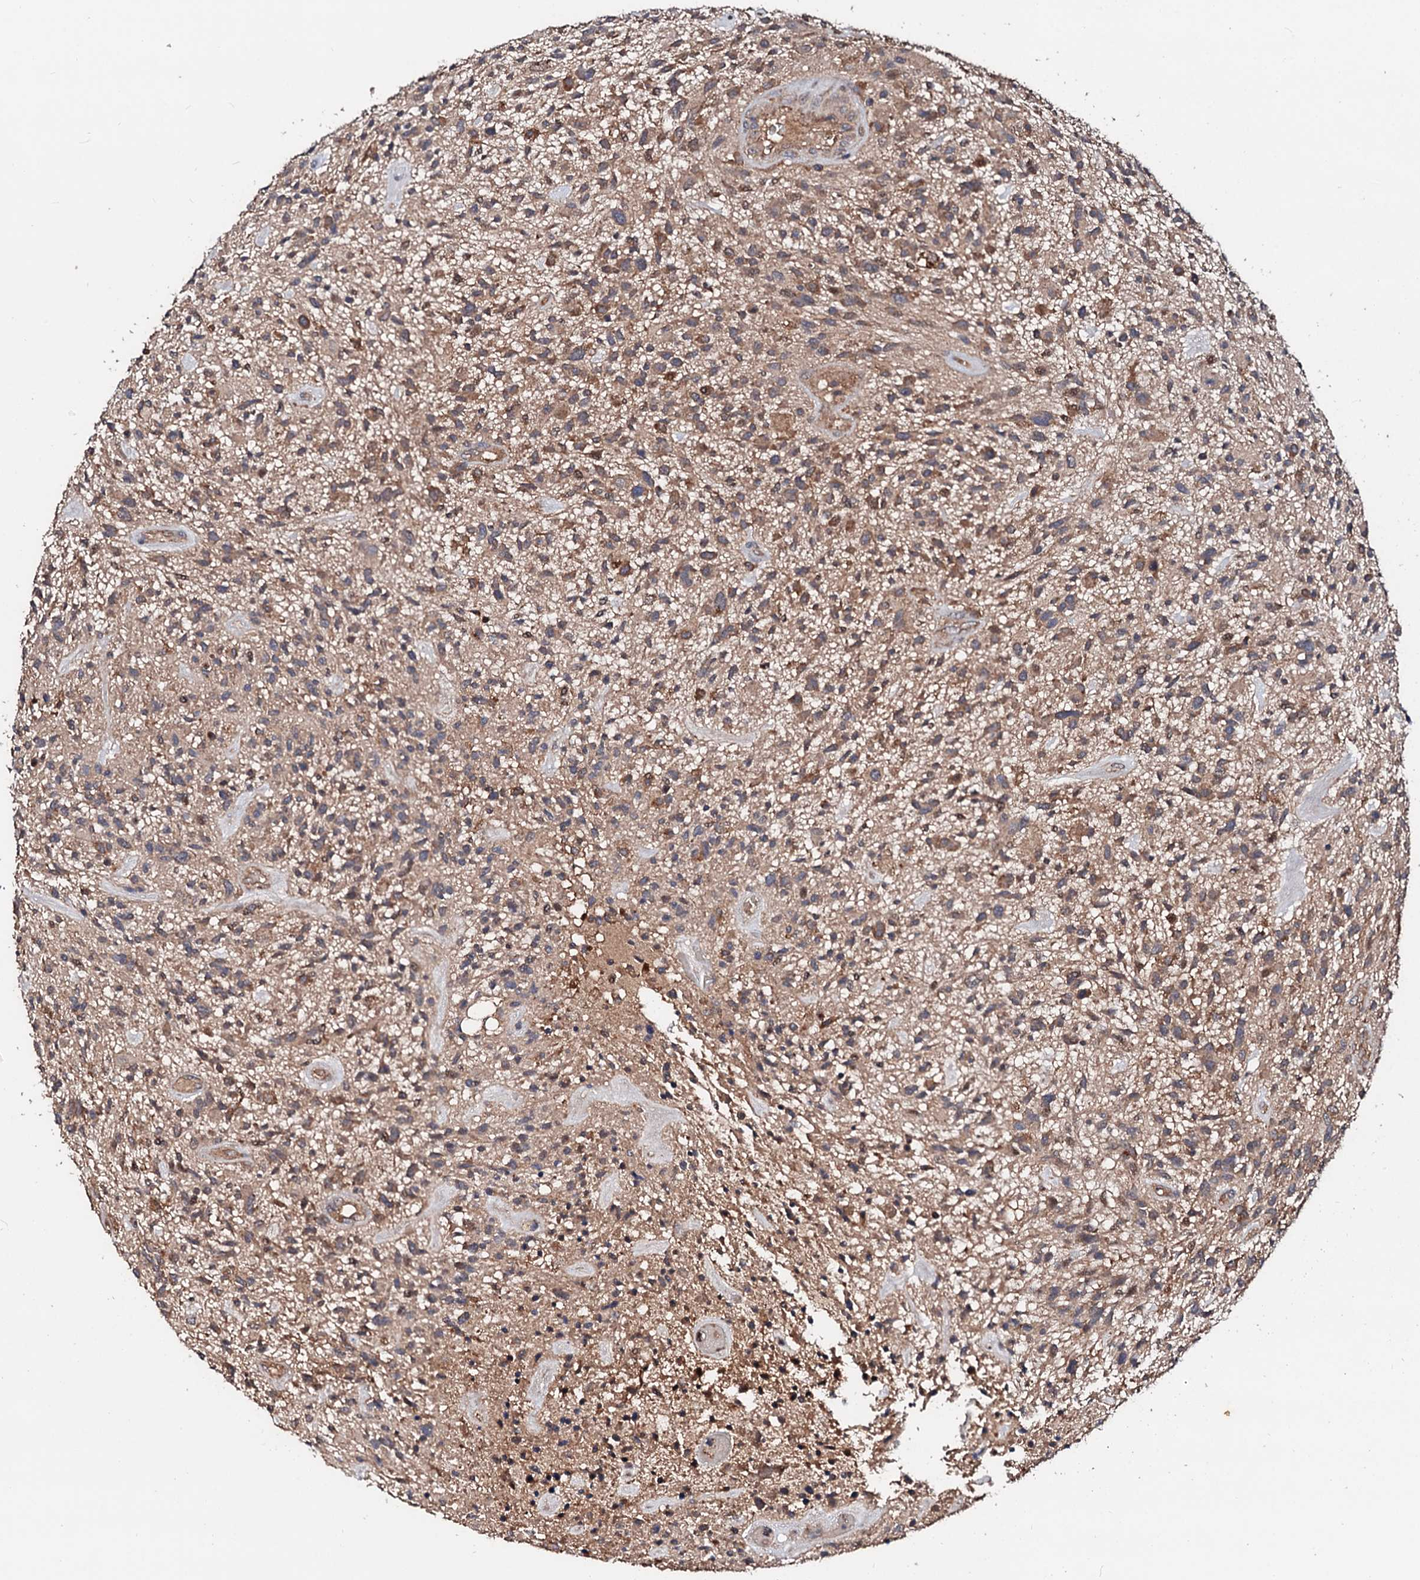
{"staining": {"intensity": "moderate", "quantity": "25%-75%", "location": "cytoplasmic/membranous"}, "tissue": "glioma", "cell_type": "Tumor cells", "image_type": "cancer", "snomed": [{"axis": "morphology", "description": "Glioma, malignant, High grade"}, {"axis": "topography", "description": "Brain"}], "caption": "High-power microscopy captured an immunohistochemistry photomicrograph of glioma, revealing moderate cytoplasmic/membranous staining in about 25%-75% of tumor cells. (brown staining indicates protein expression, while blue staining denotes nuclei).", "gene": "EXTL1", "patient": {"sex": "male", "age": 47}}